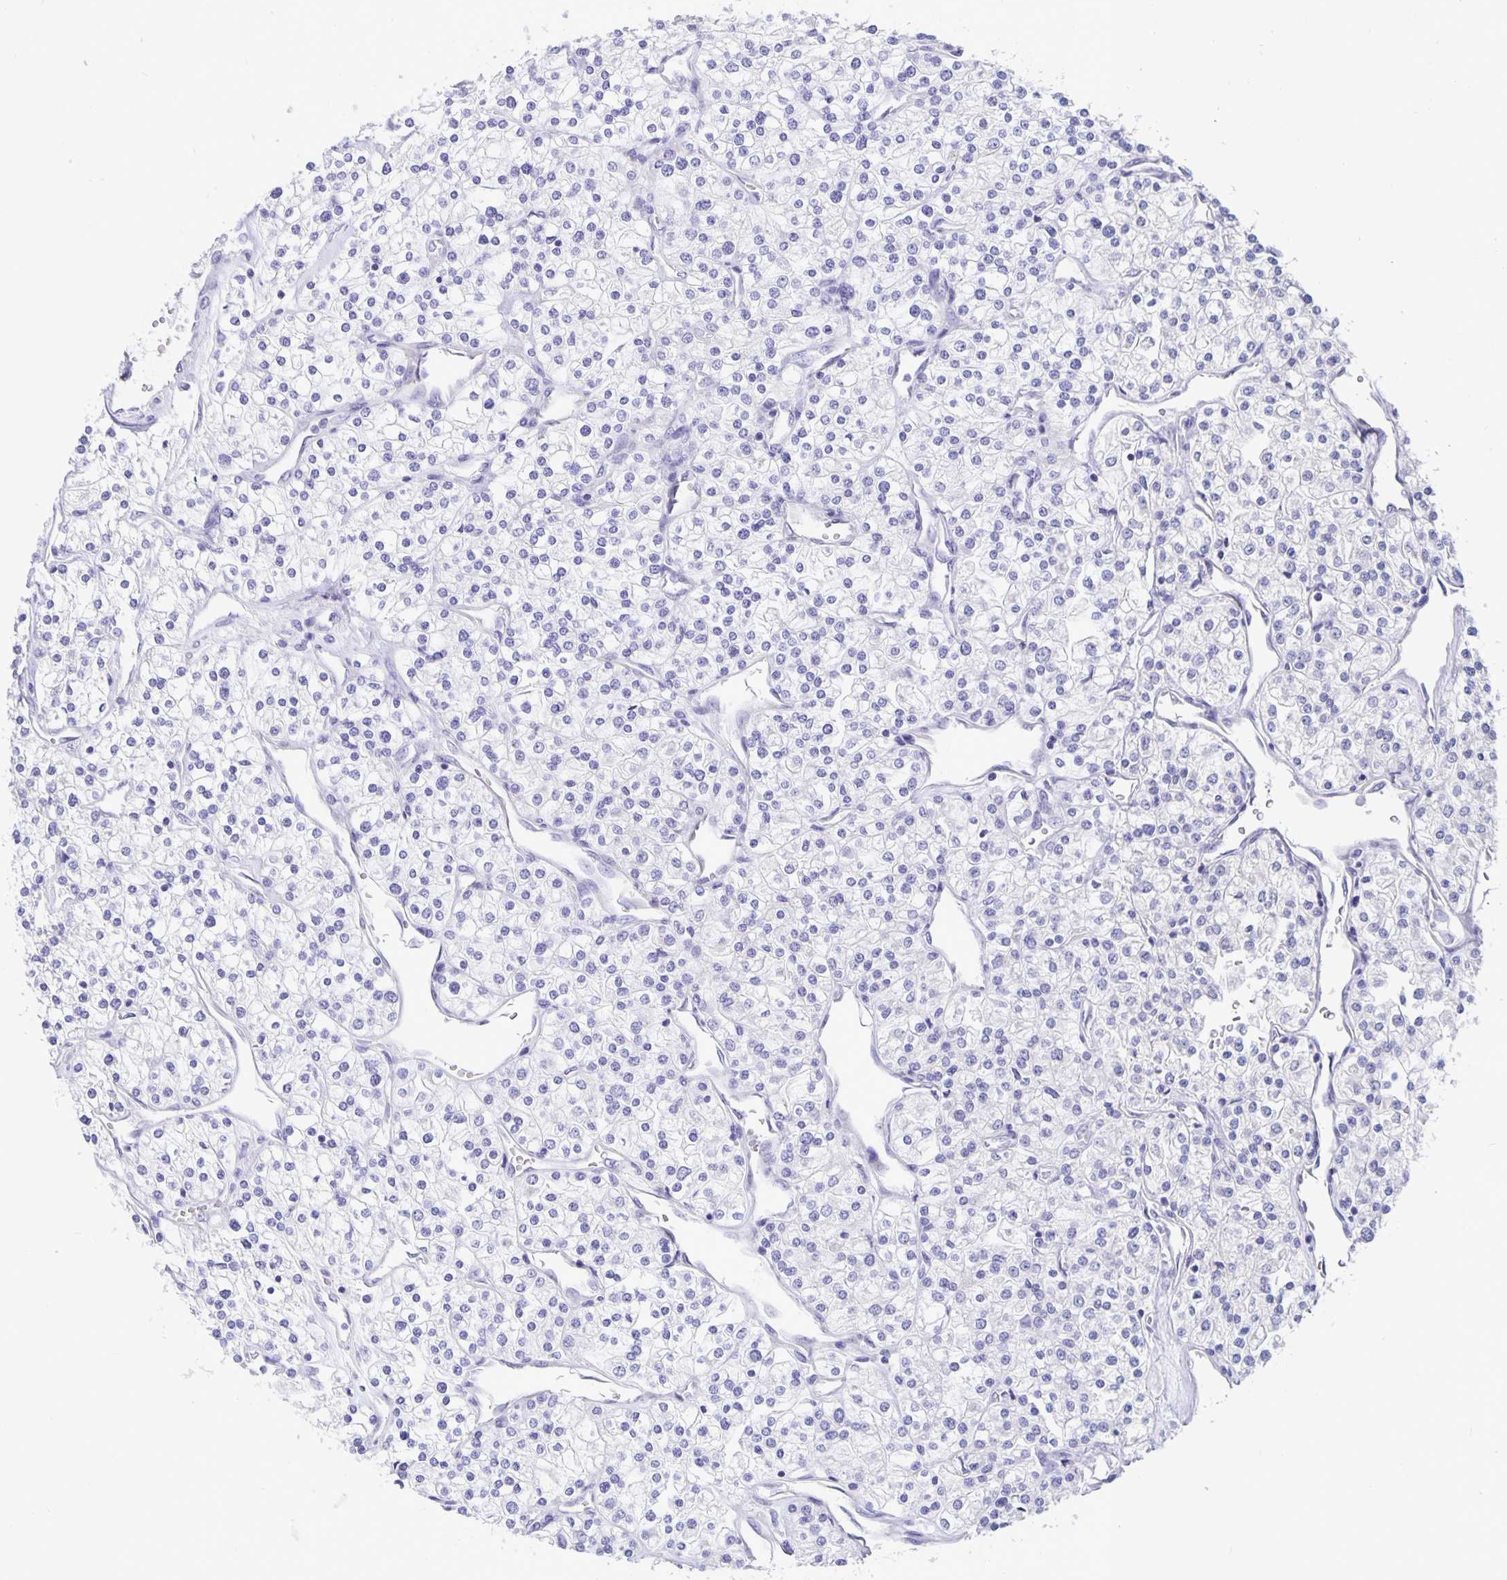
{"staining": {"intensity": "negative", "quantity": "none", "location": "none"}, "tissue": "renal cancer", "cell_type": "Tumor cells", "image_type": "cancer", "snomed": [{"axis": "morphology", "description": "Adenocarcinoma, NOS"}, {"axis": "topography", "description": "Kidney"}], "caption": "High power microscopy photomicrograph of an immunohistochemistry image of renal cancer, revealing no significant expression in tumor cells. (Brightfield microscopy of DAB immunohistochemistry (IHC) at high magnification).", "gene": "ERMN", "patient": {"sex": "male", "age": 80}}